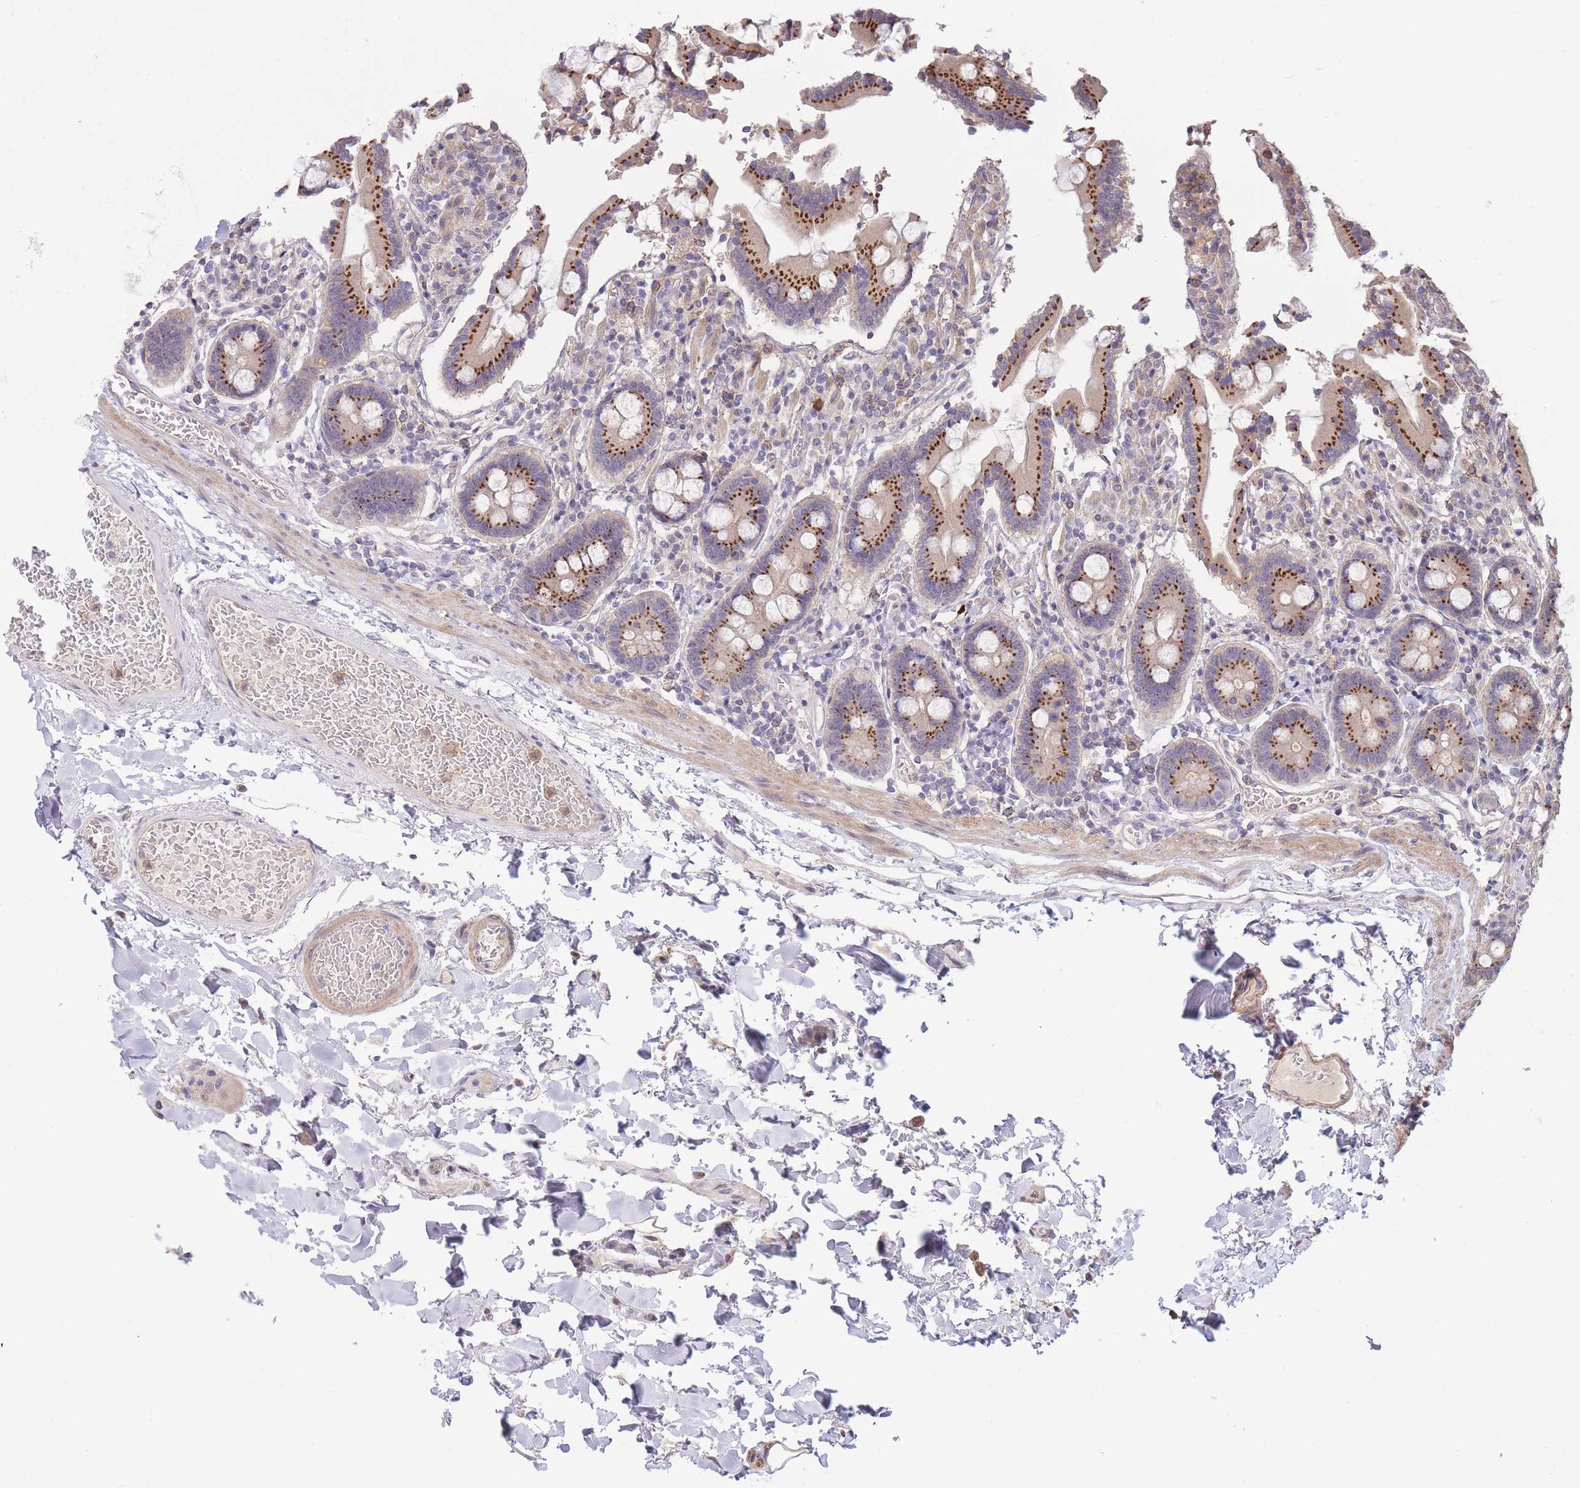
{"staining": {"intensity": "strong", "quantity": ">75%", "location": "cytoplasmic/membranous"}, "tissue": "duodenum", "cell_type": "Glandular cells", "image_type": "normal", "snomed": [{"axis": "morphology", "description": "Normal tissue, NOS"}, {"axis": "topography", "description": "Duodenum"}], "caption": "Normal duodenum displays strong cytoplasmic/membranous staining in about >75% of glandular cells.", "gene": "ZNF304", "patient": {"sex": "male", "age": 55}}